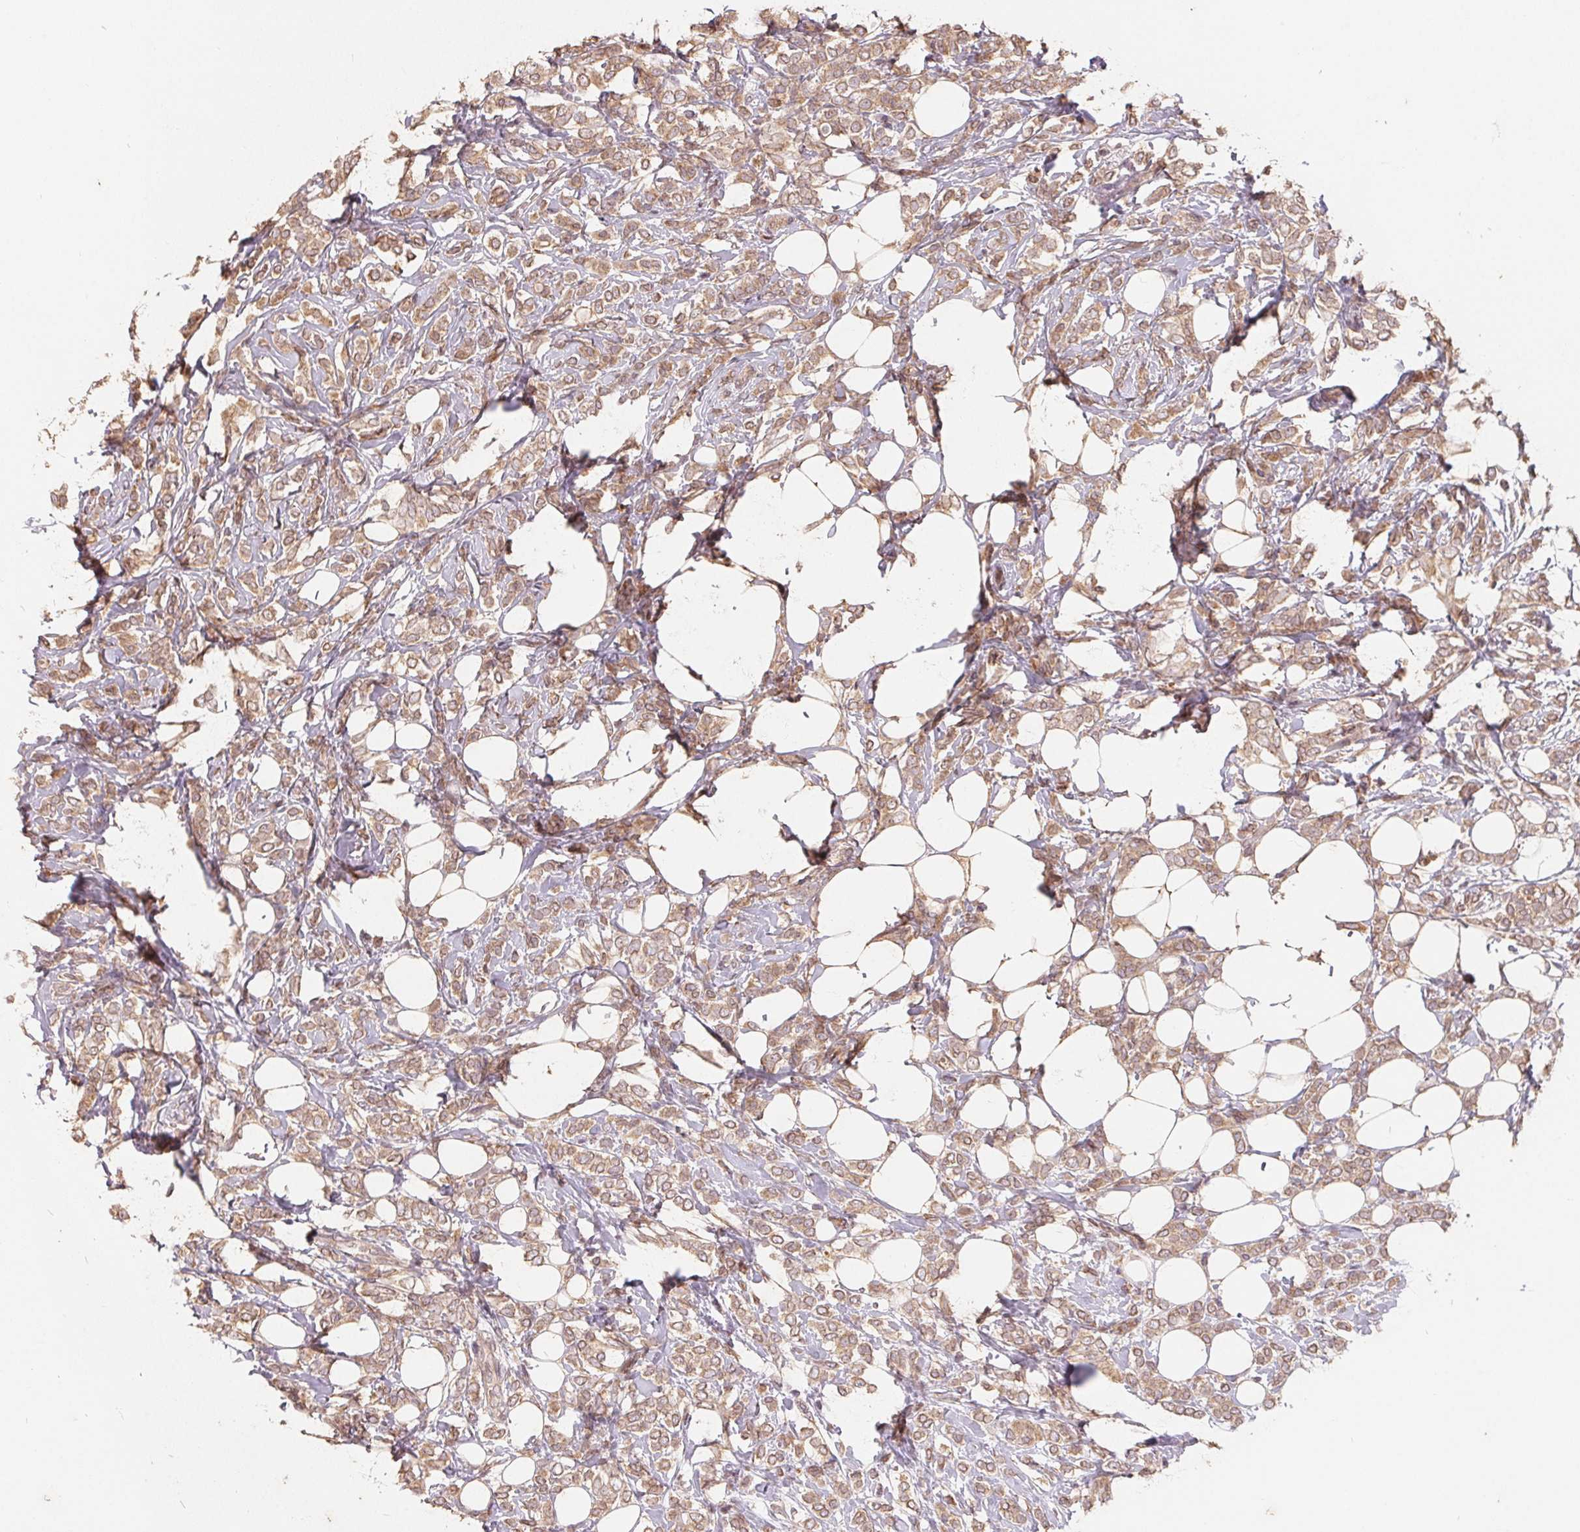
{"staining": {"intensity": "moderate", "quantity": ">75%", "location": "cytoplasmic/membranous"}, "tissue": "breast cancer", "cell_type": "Tumor cells", "image_type": "cancer", "snomed": [{"axis": "morphology", "description": "Lobular carcinoma"}, {"axis": "topography", "description": "Breast"}], "caption": "Breast lobular carcinoma stained with DAB (3,3'-diaminobenzidine) immunohistochemistry (IHC) reveals medium levels of moderate cytoplasmic/membranous expression in approximately >75% of tumor cells.", "gene": "CDIPT", "patient": {"sex": "female", "age": 49}}